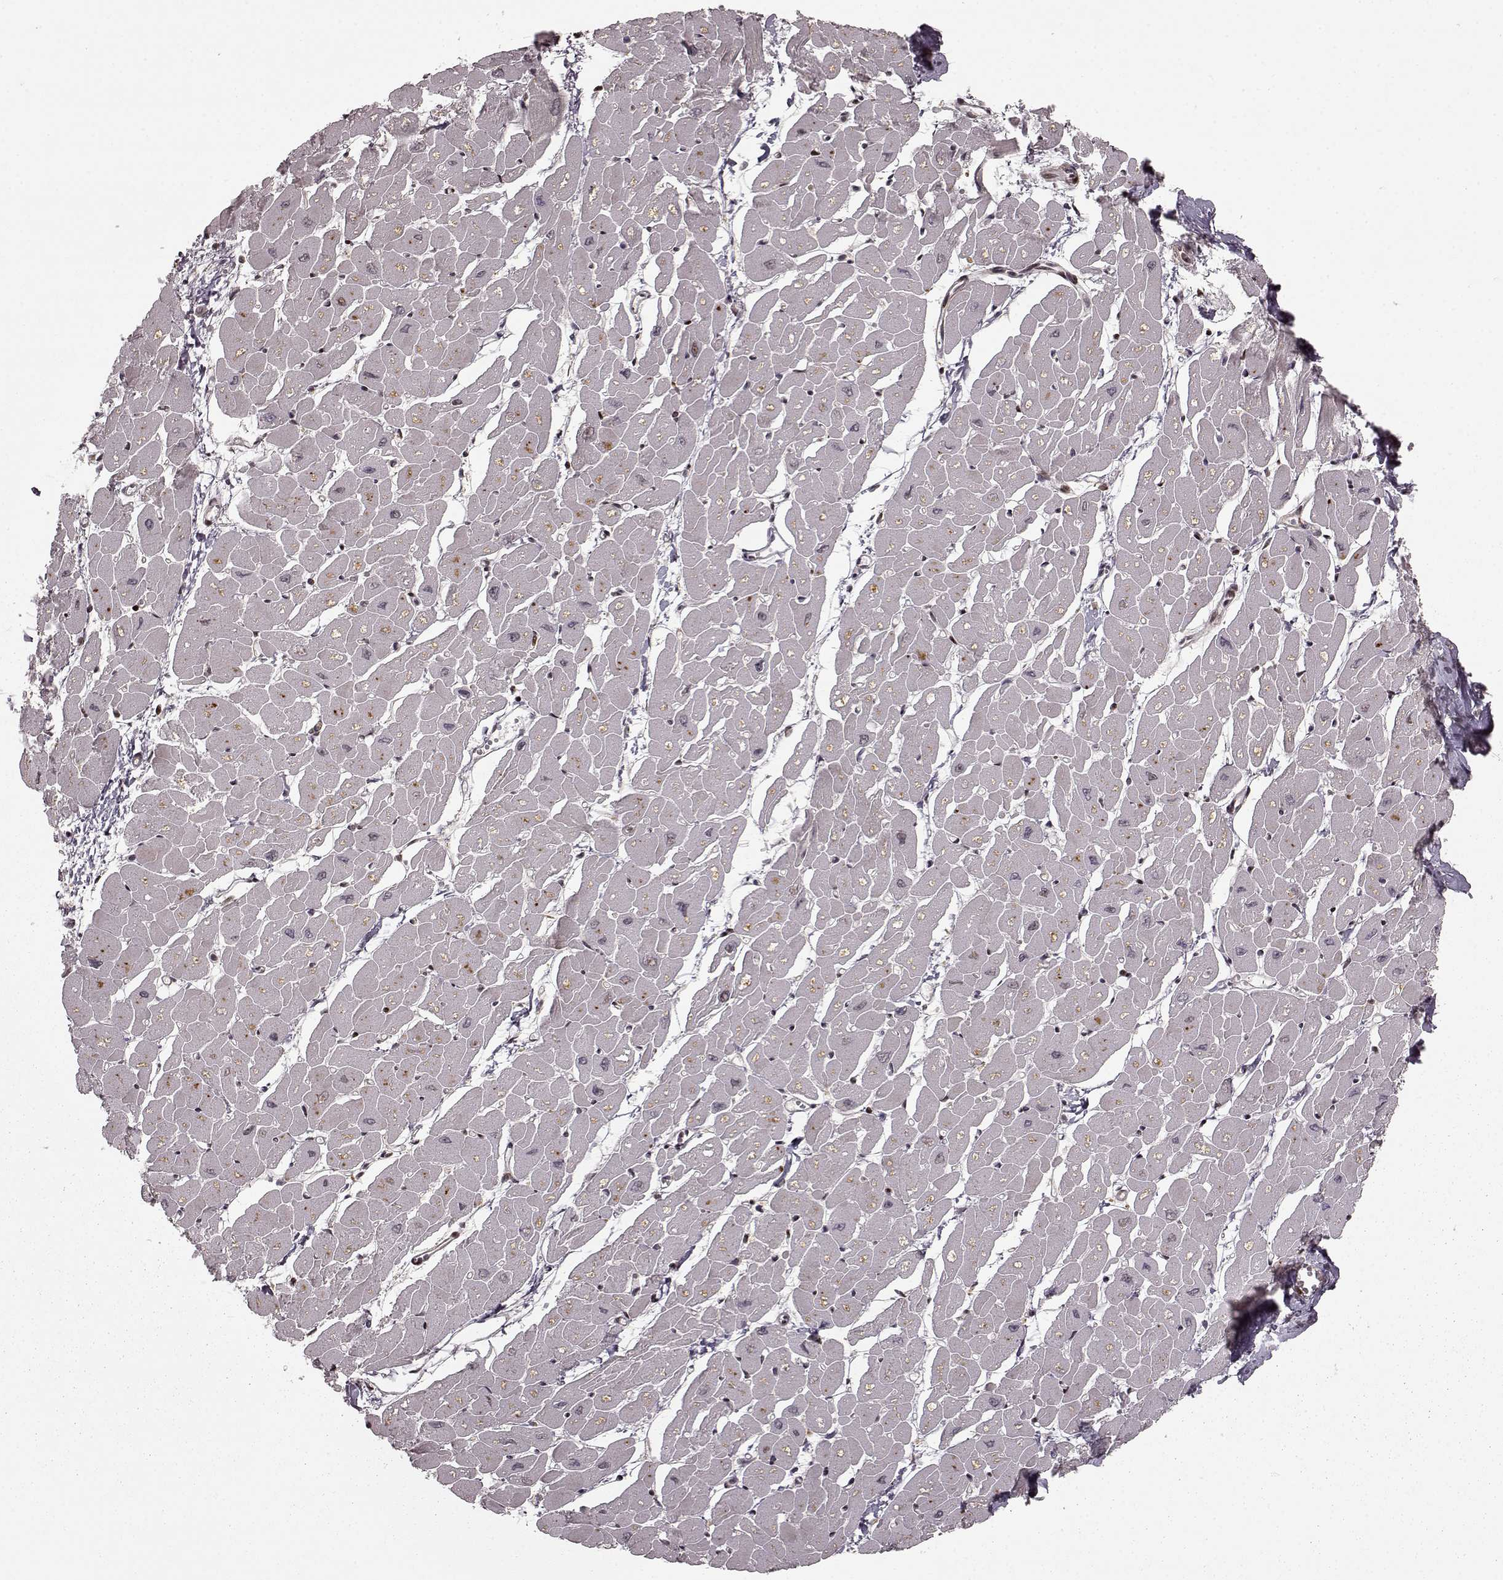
{"staining": {"intensity": "negative", "quantity": "none", "location": "none"}, "tissue": "heart muscle", "cell_type": "Cardiomyocytes", "image_type": "normal", "snomed": [{"axis": "morphology", "description": "Normal tissue, NOS"}, {"axis": "topography", "description": "Heart"}], "caption": "This histopathology image is of normal heart muscle stained with immunohistochemistry (IHC) to label a protein in brown with the nuclei are counter-stained blue. There is no expression in cardiomyocytes.", "gene": "SLC12A9", "patient": {"sex": "male", "age": 57}}